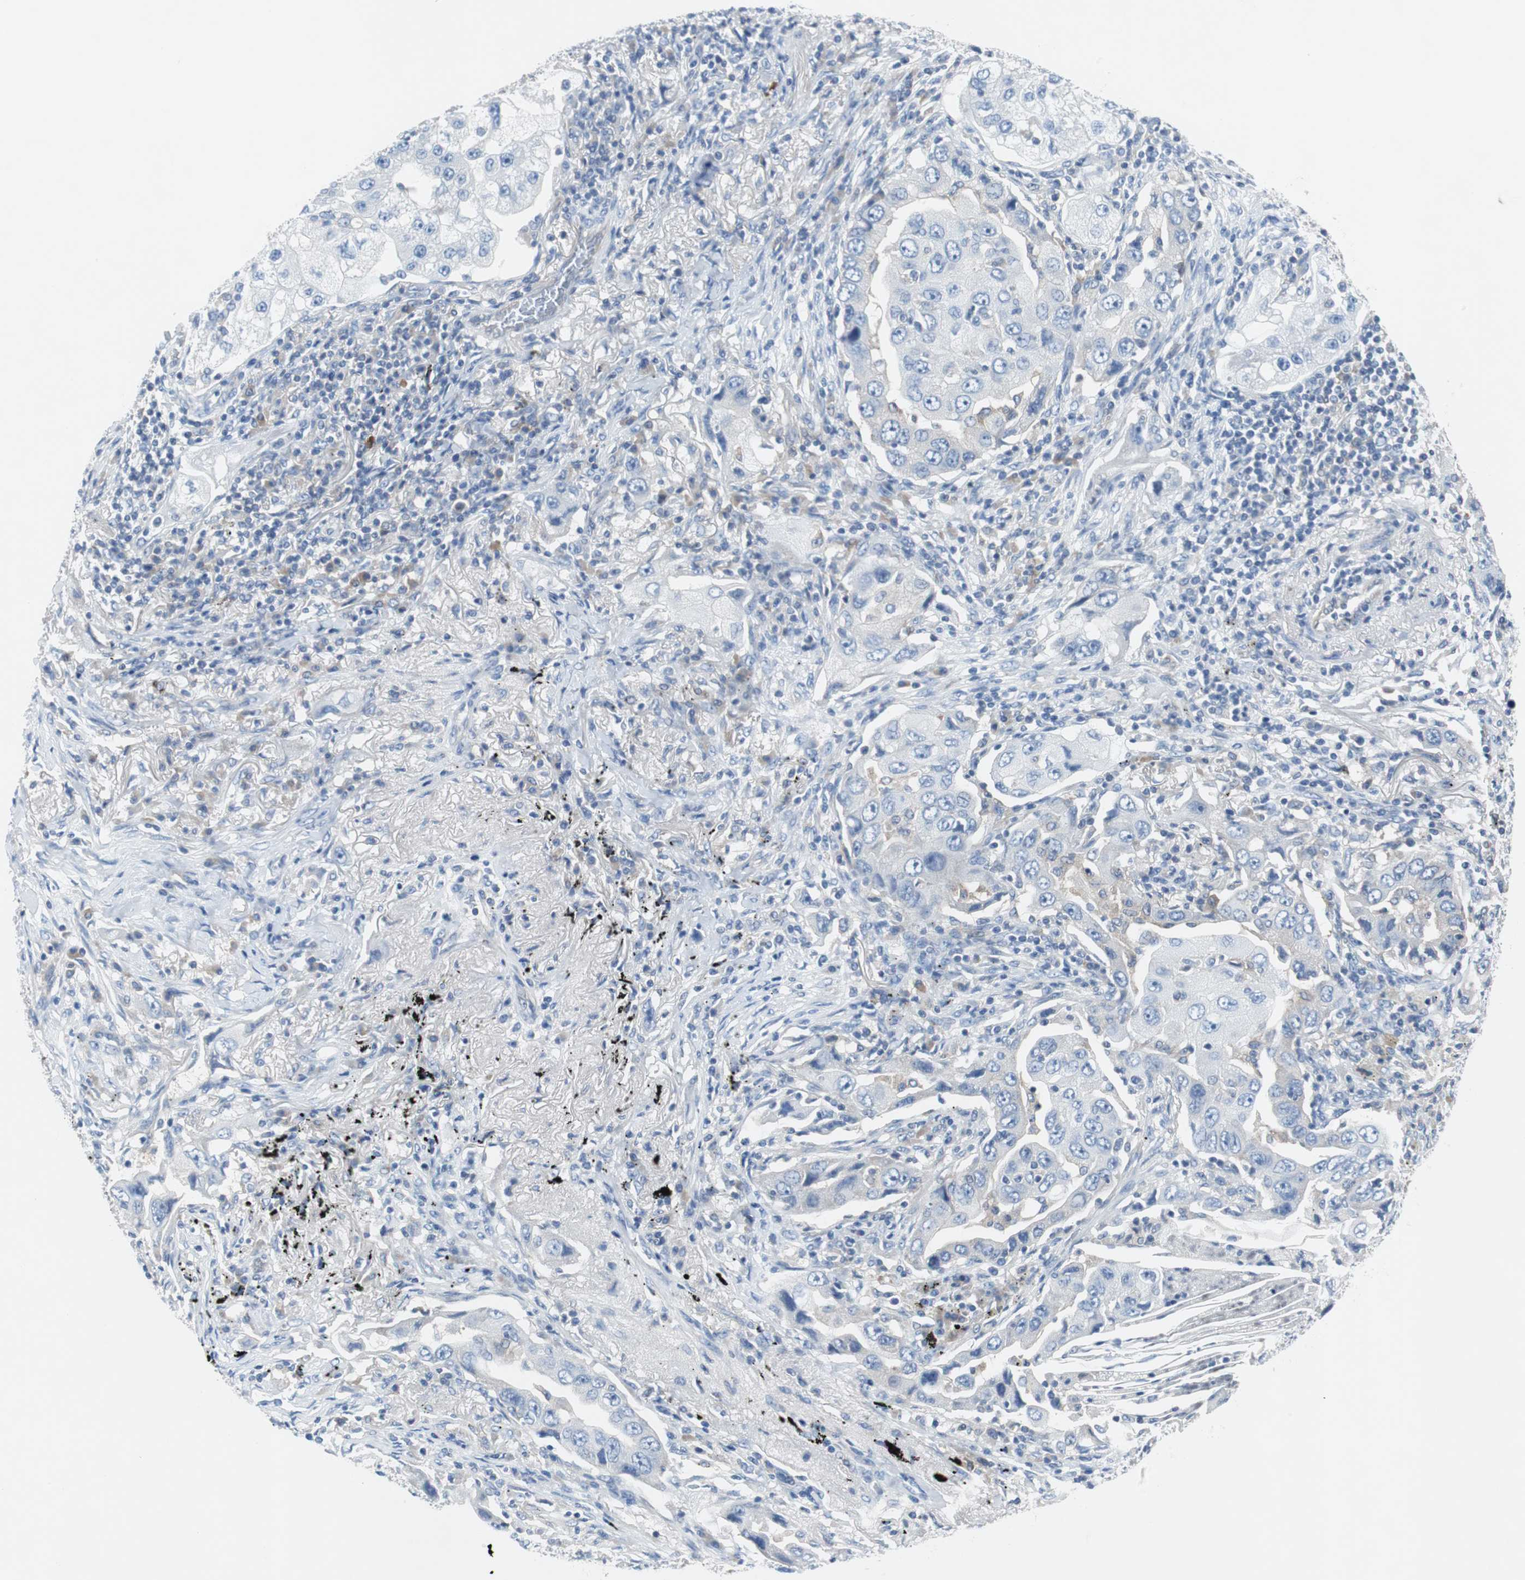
{"staining": {"intensity": "negative", "quantity": "none", "location": "none"}, "tissue": "lung cancer", "cell_type": "Tumor cells", "image_type": "cancer", "snomed": [{"axis": "morphology", "description": "Adenocarcinoma, NOS"}, {"axis": "topography", "description": "Lung"}], "caption": "An immunohistochemistry (IHC) histopathology image of lung cancer is shown. There is no staining in tumor cells of lung cancer.", "gene": "EEF2K", "patient": {"sex": "female", "age": 65}}